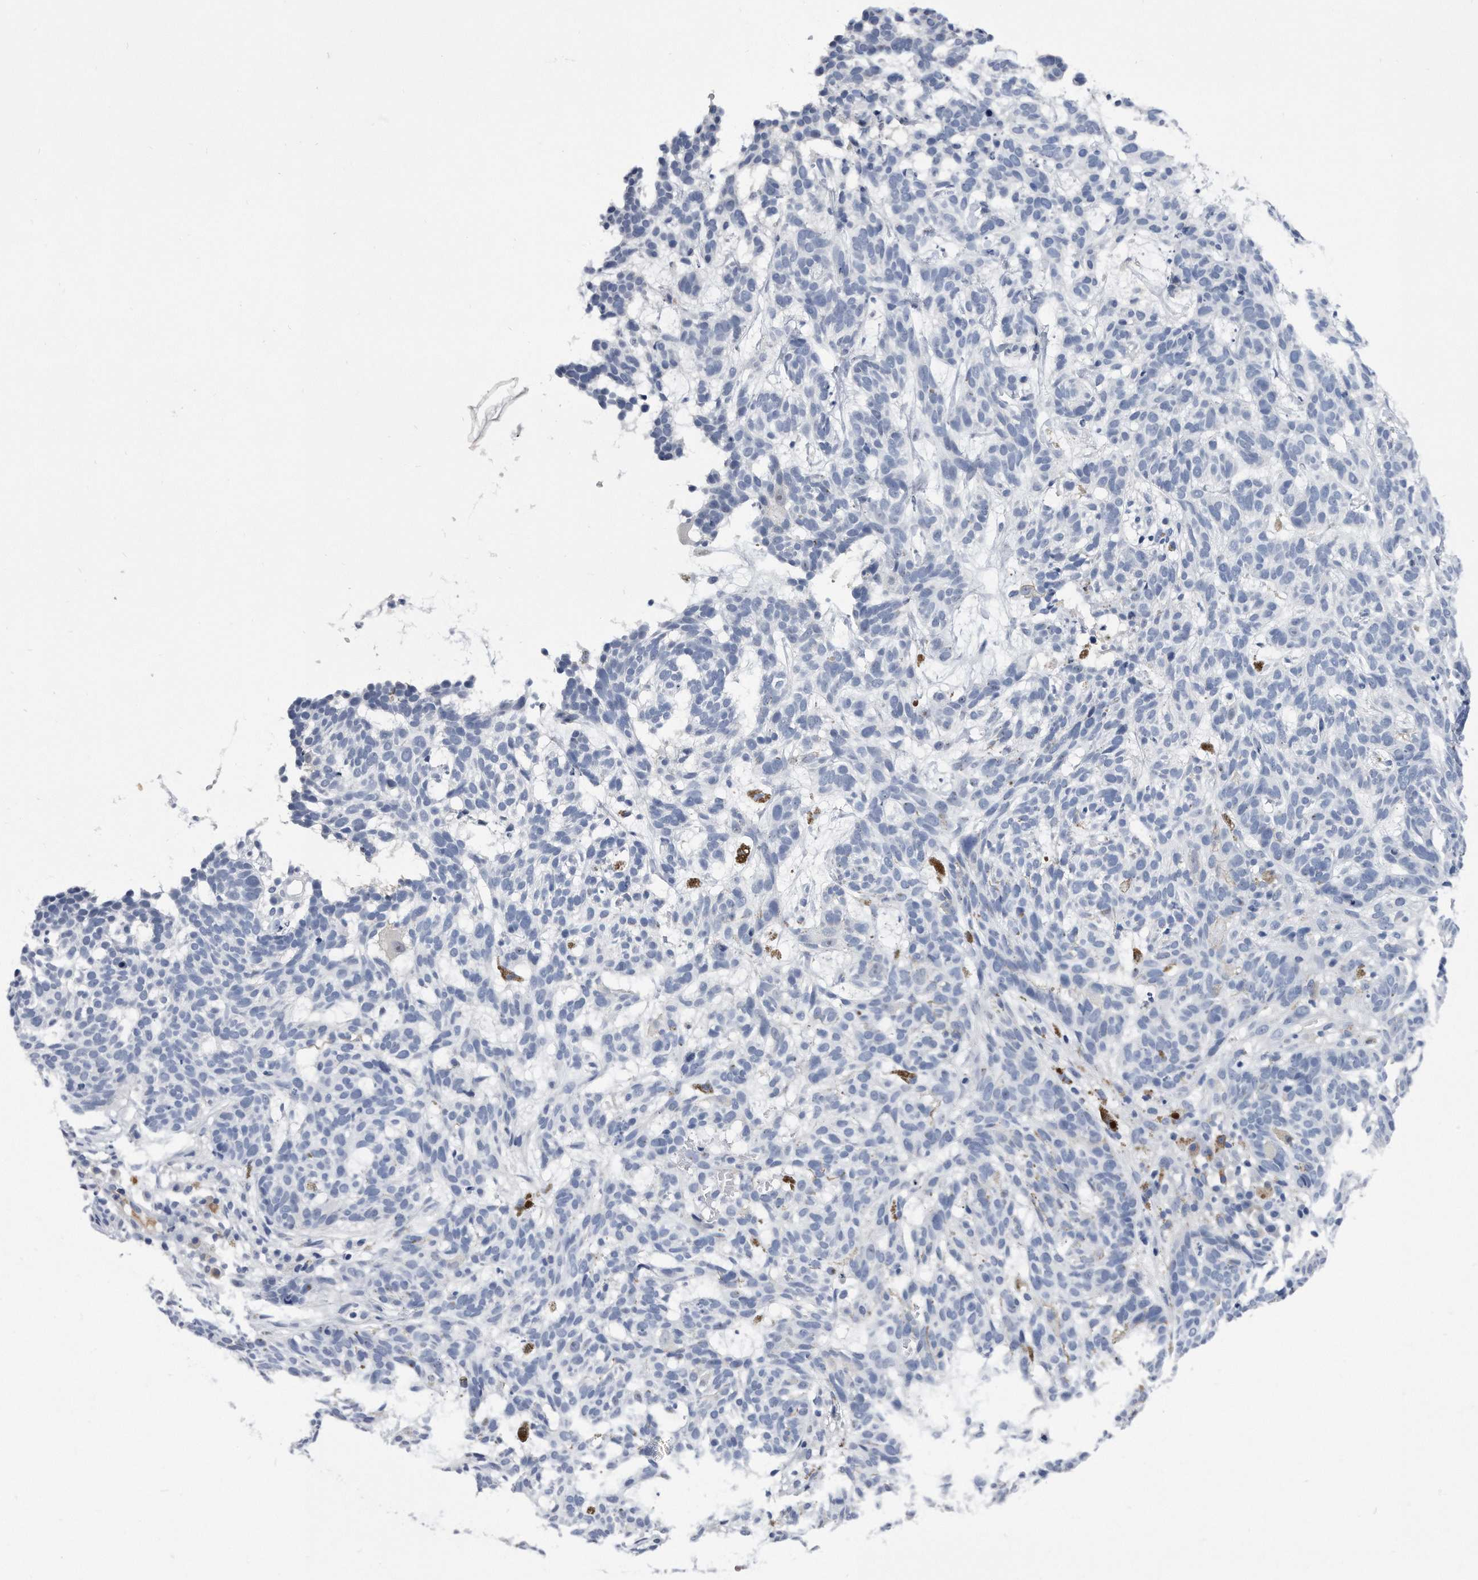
{"staining": {"intensity": "negative", "quantity": "none", "location": "none"}, "tissue": "skin cancer", "cell_type": "Tumor cells", "image_type": "cancer", "snomed": [{"axis": "morphology", "description": "Basal cell carcinoma"}, {"axis": "topography", "description": "Skin"}], "caption": "Immunohistochemistry histopathology image of neoplastic tissue: skin cancer stained with DAB displays no significant protein positivity in tumor cells.", "gene": "KCTD8", "patient": {"sex": "male", "age": 85}}